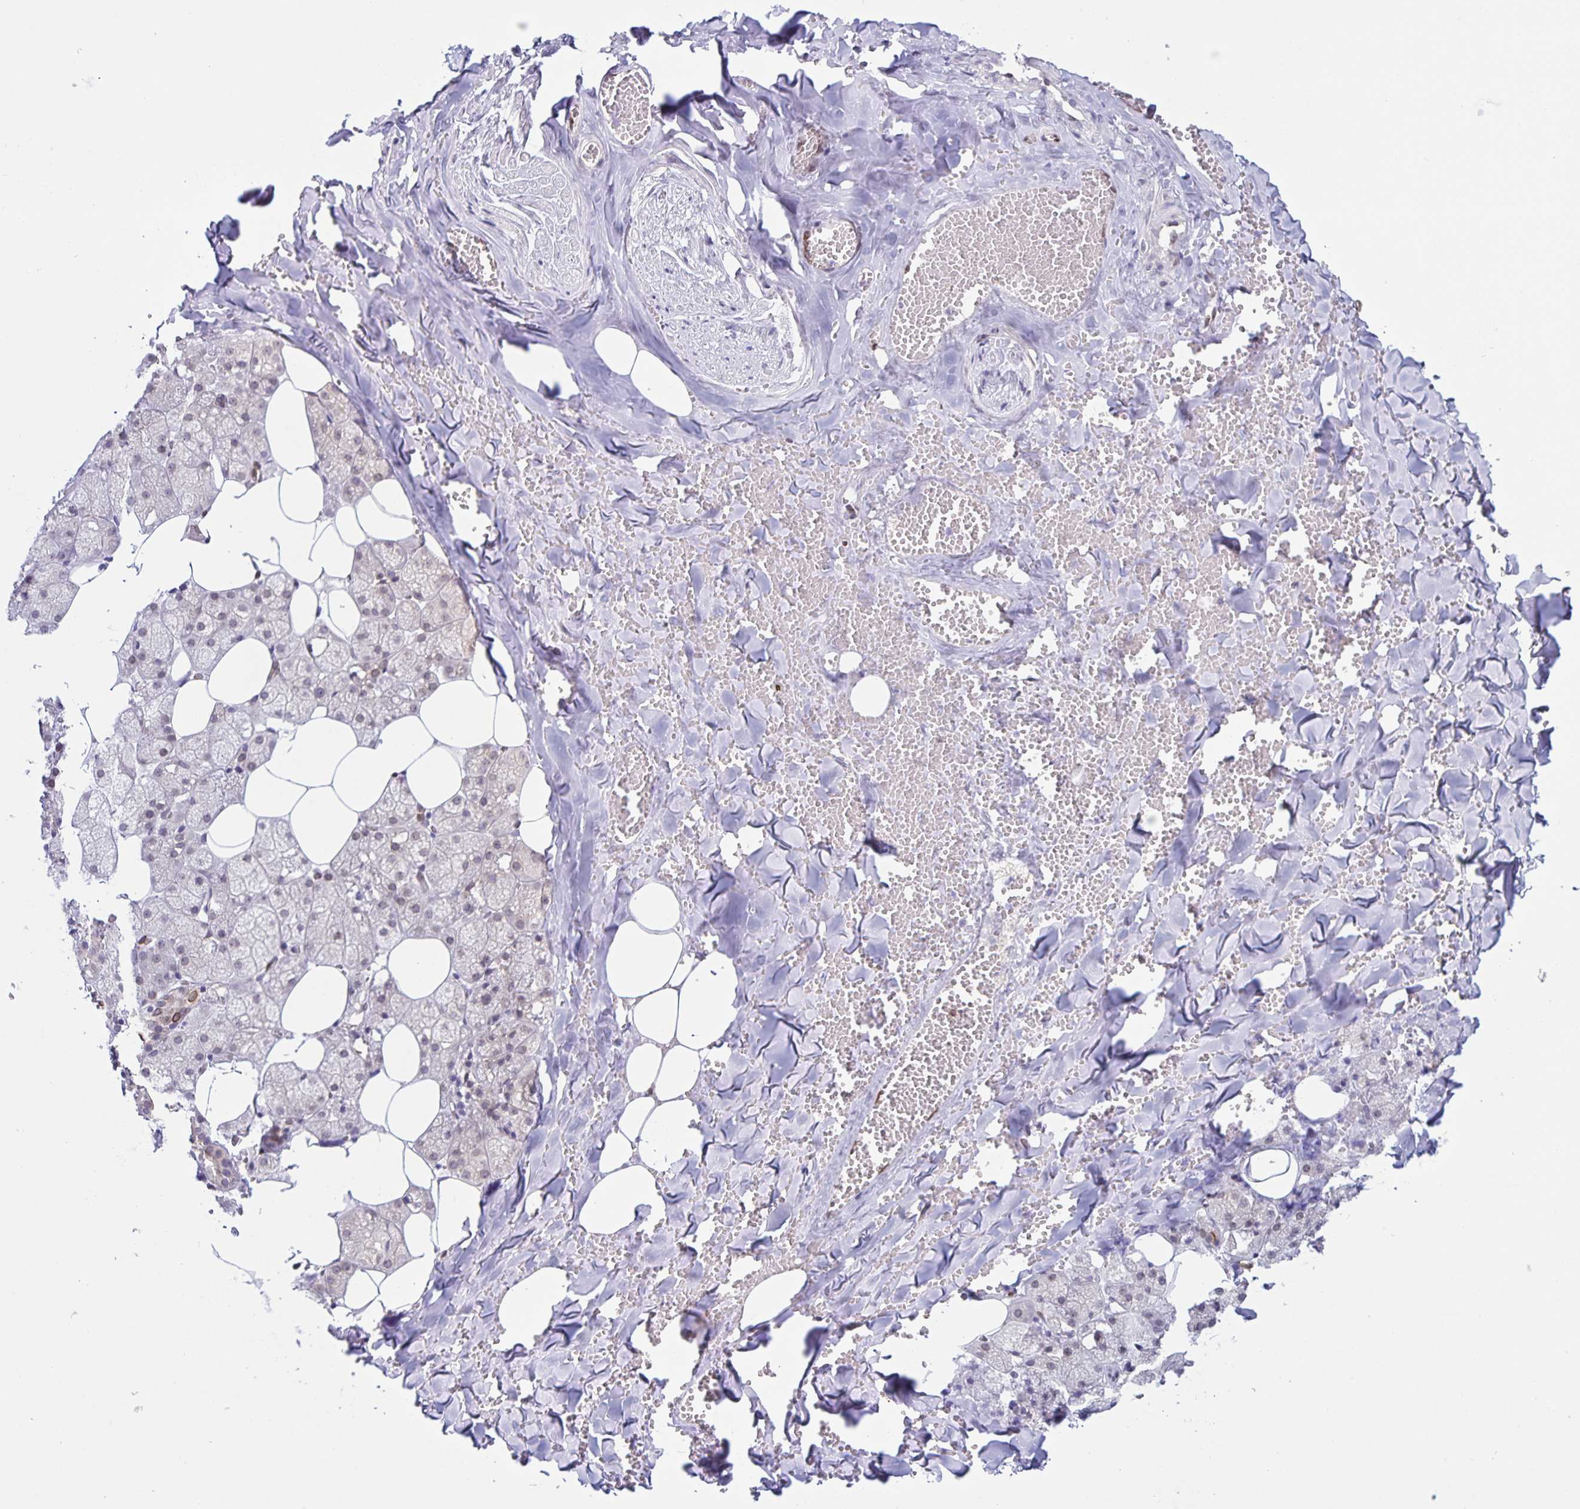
{"staining": {"intensity": "moderate", "quantity": "<25%", "location": "cytoplasmic/membranous,nuclear"}, "tissue": "salivary gland", "cell_type": "Glandular cells", "image_type": "normal", "snomed": [{"axis": "morphology", "description": "Normal tissue, NOS"}, {"axis": "topography", "description": "Salivary gland"}, {"axis": "topography", "description": "Peripheral nerve tissue"}], "caption": "A high-resolution micrograph shows IHC staining of unremarkable salivary gland, which demonstrates moderate cytoplasmic/membranous,nuclear staining in about <25% of glandular cells.", "gene": "SYNE2", "patient": {"sex": "male", "age": 38}}